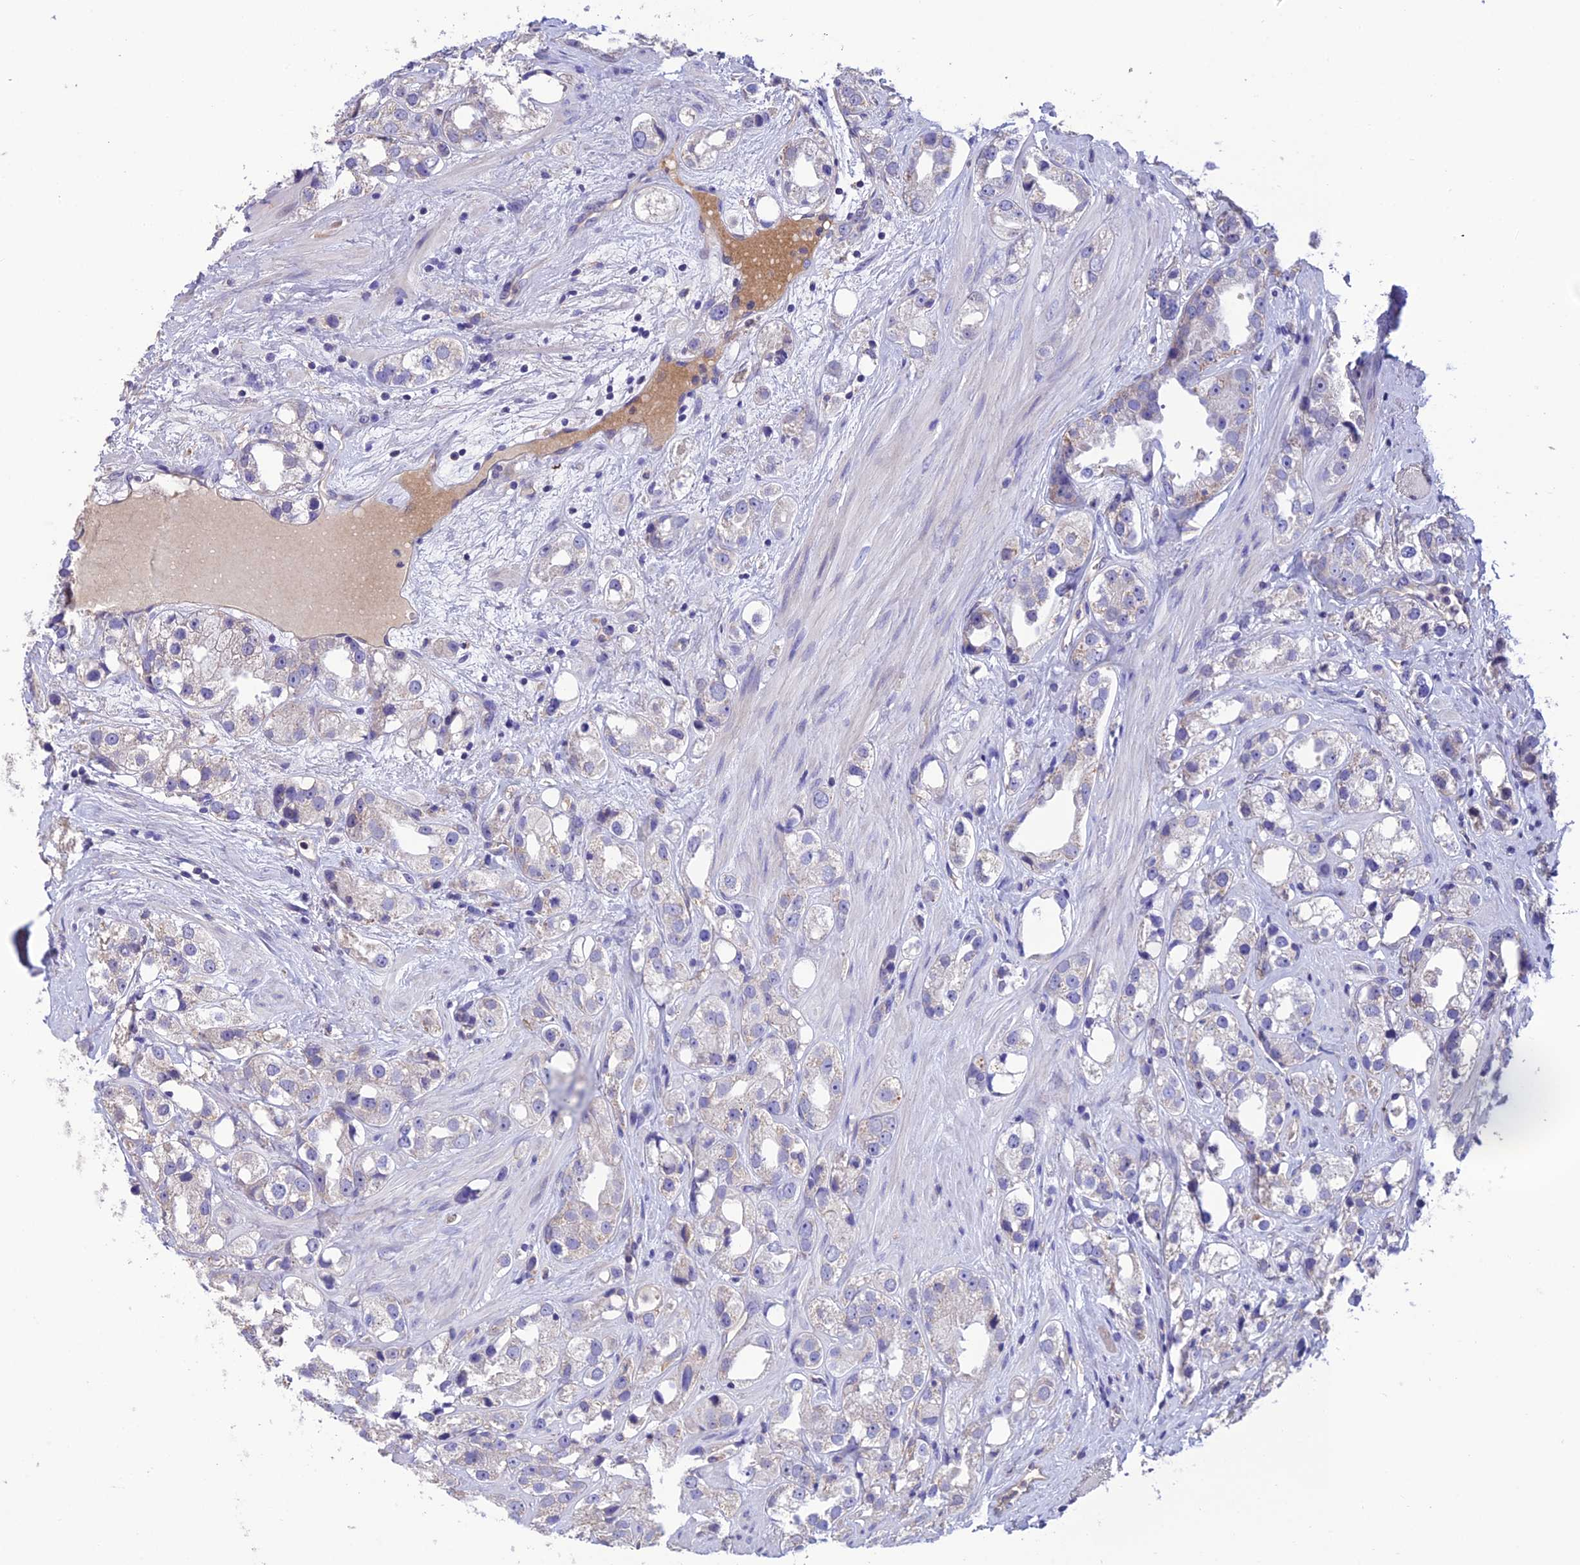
{"staining": {"intensity": "negative", "quantity": "none", "location": "none"}, "tissue": "prostate cancer", "cell_type": "Tumor cells", "image_type": "cancer", "snomed": [{"axis": "morphology", "description": "Adenocarcinoma, NOS"}, {"axis": "topography", "description": "Prostate"}], "caption": "An immunohistochemistry image of adenocarcinoma (prostate) is shown. There is no staining in tumor cells of adenocarcinoma (prostate).", "gene": "MIOS", "patient": {"sex": "male", "age": 79}}